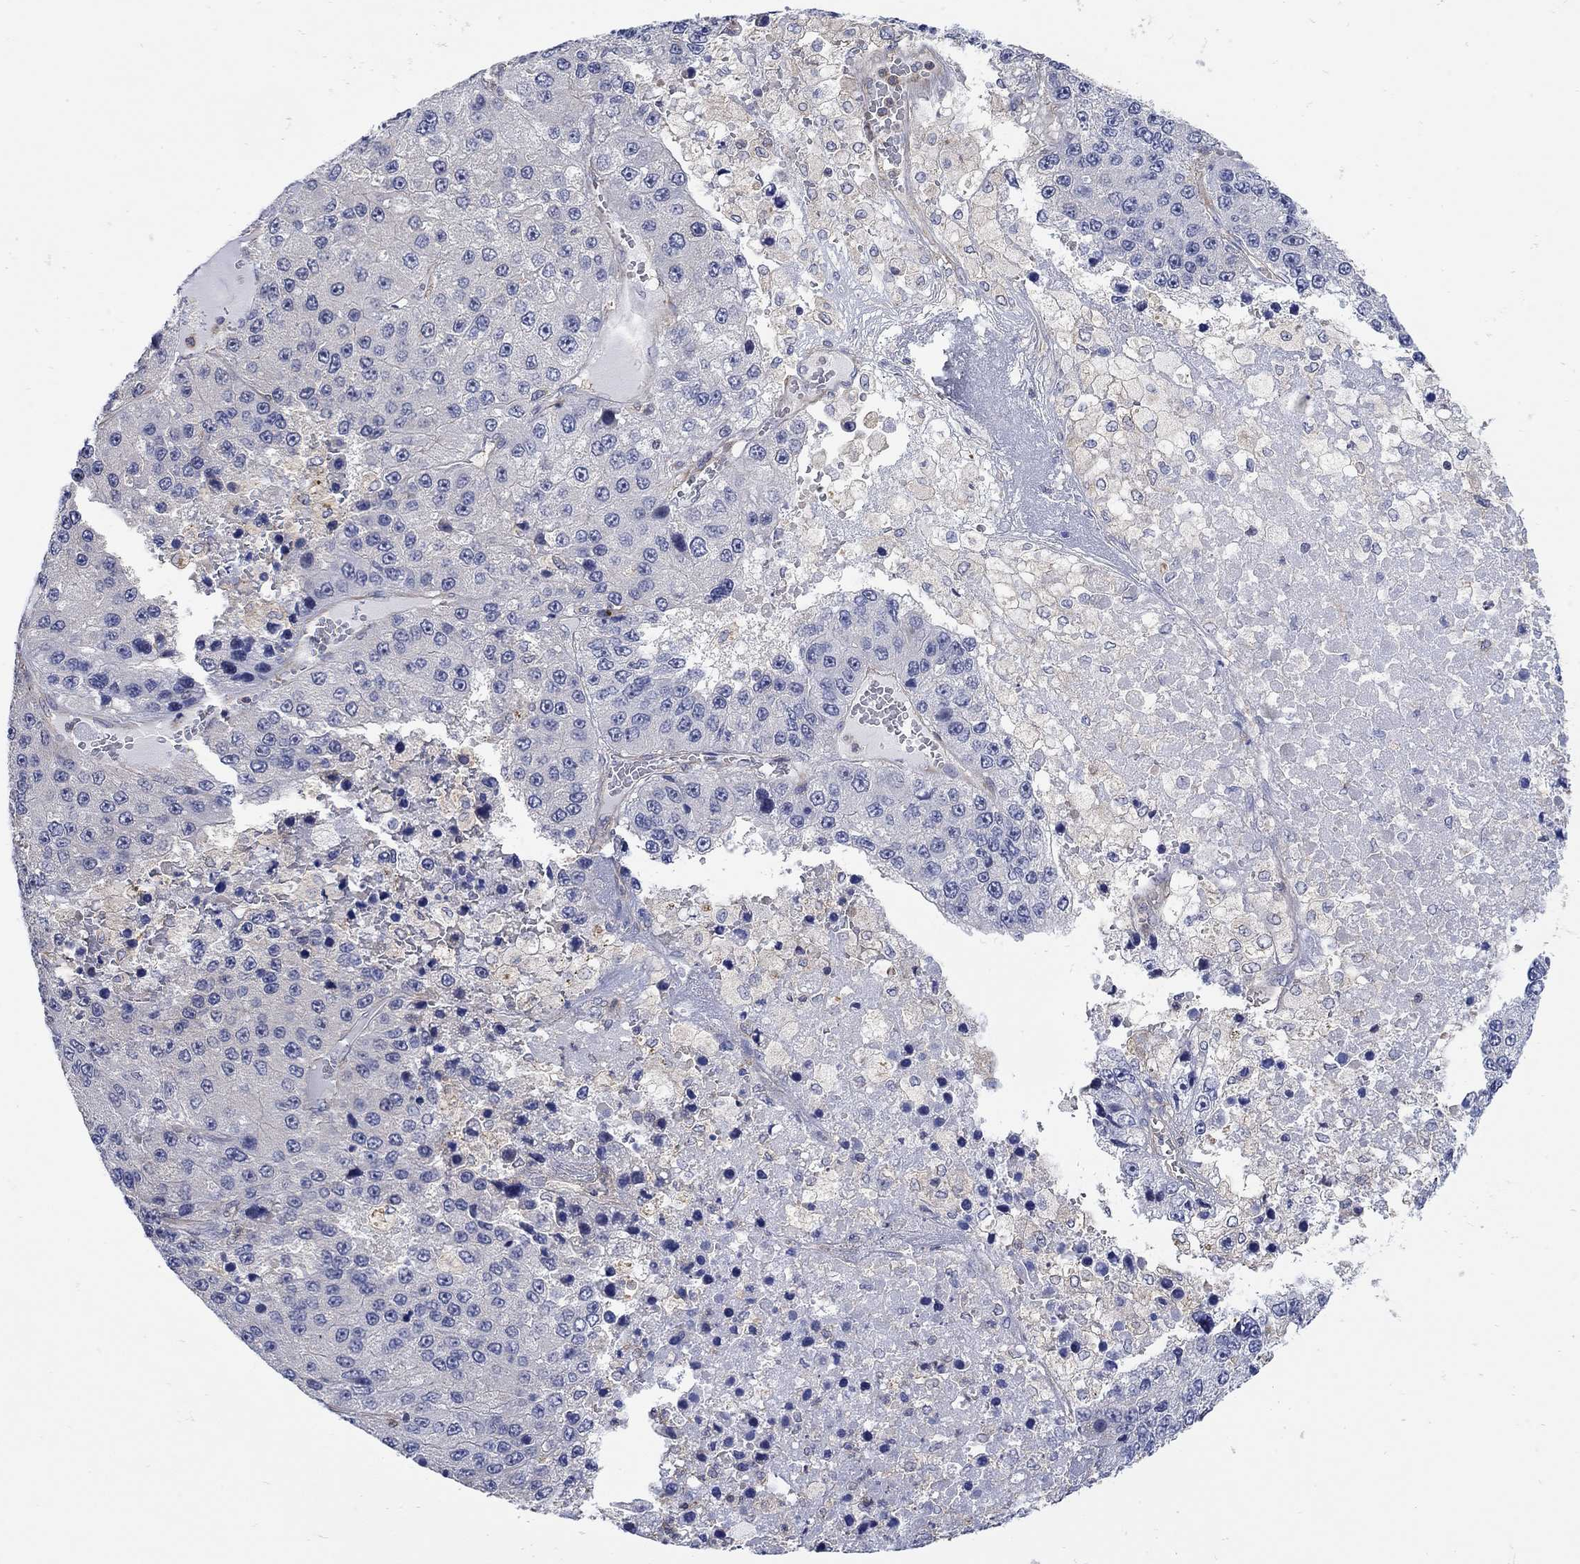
{"staining": {"intensity": "negative", "quantity": "none", "location": "none"}, "tissue": "liver cancer", "cell_type": "Tumor cells", "image_type": "cancer", "snomed": [{"axis": "morphology", "description": "Carcinoma, Hepatocellular, NOS"}, {"axis": "topography", "description": "Liver"}], "caption": "This micrograph is of liver hepatocellular carcinoma stained with IHC to label a protein in brown with the nuclei are counter-stained blue. There is no positivity in tumor cells. The staining is performed using DAB (3,3'-diaminobenzidine) brown chromogen with nuclei counter-stained in using hematoxylin.", "gene": "TEKT3", "patient": {"sex": "female", "age": 73}}